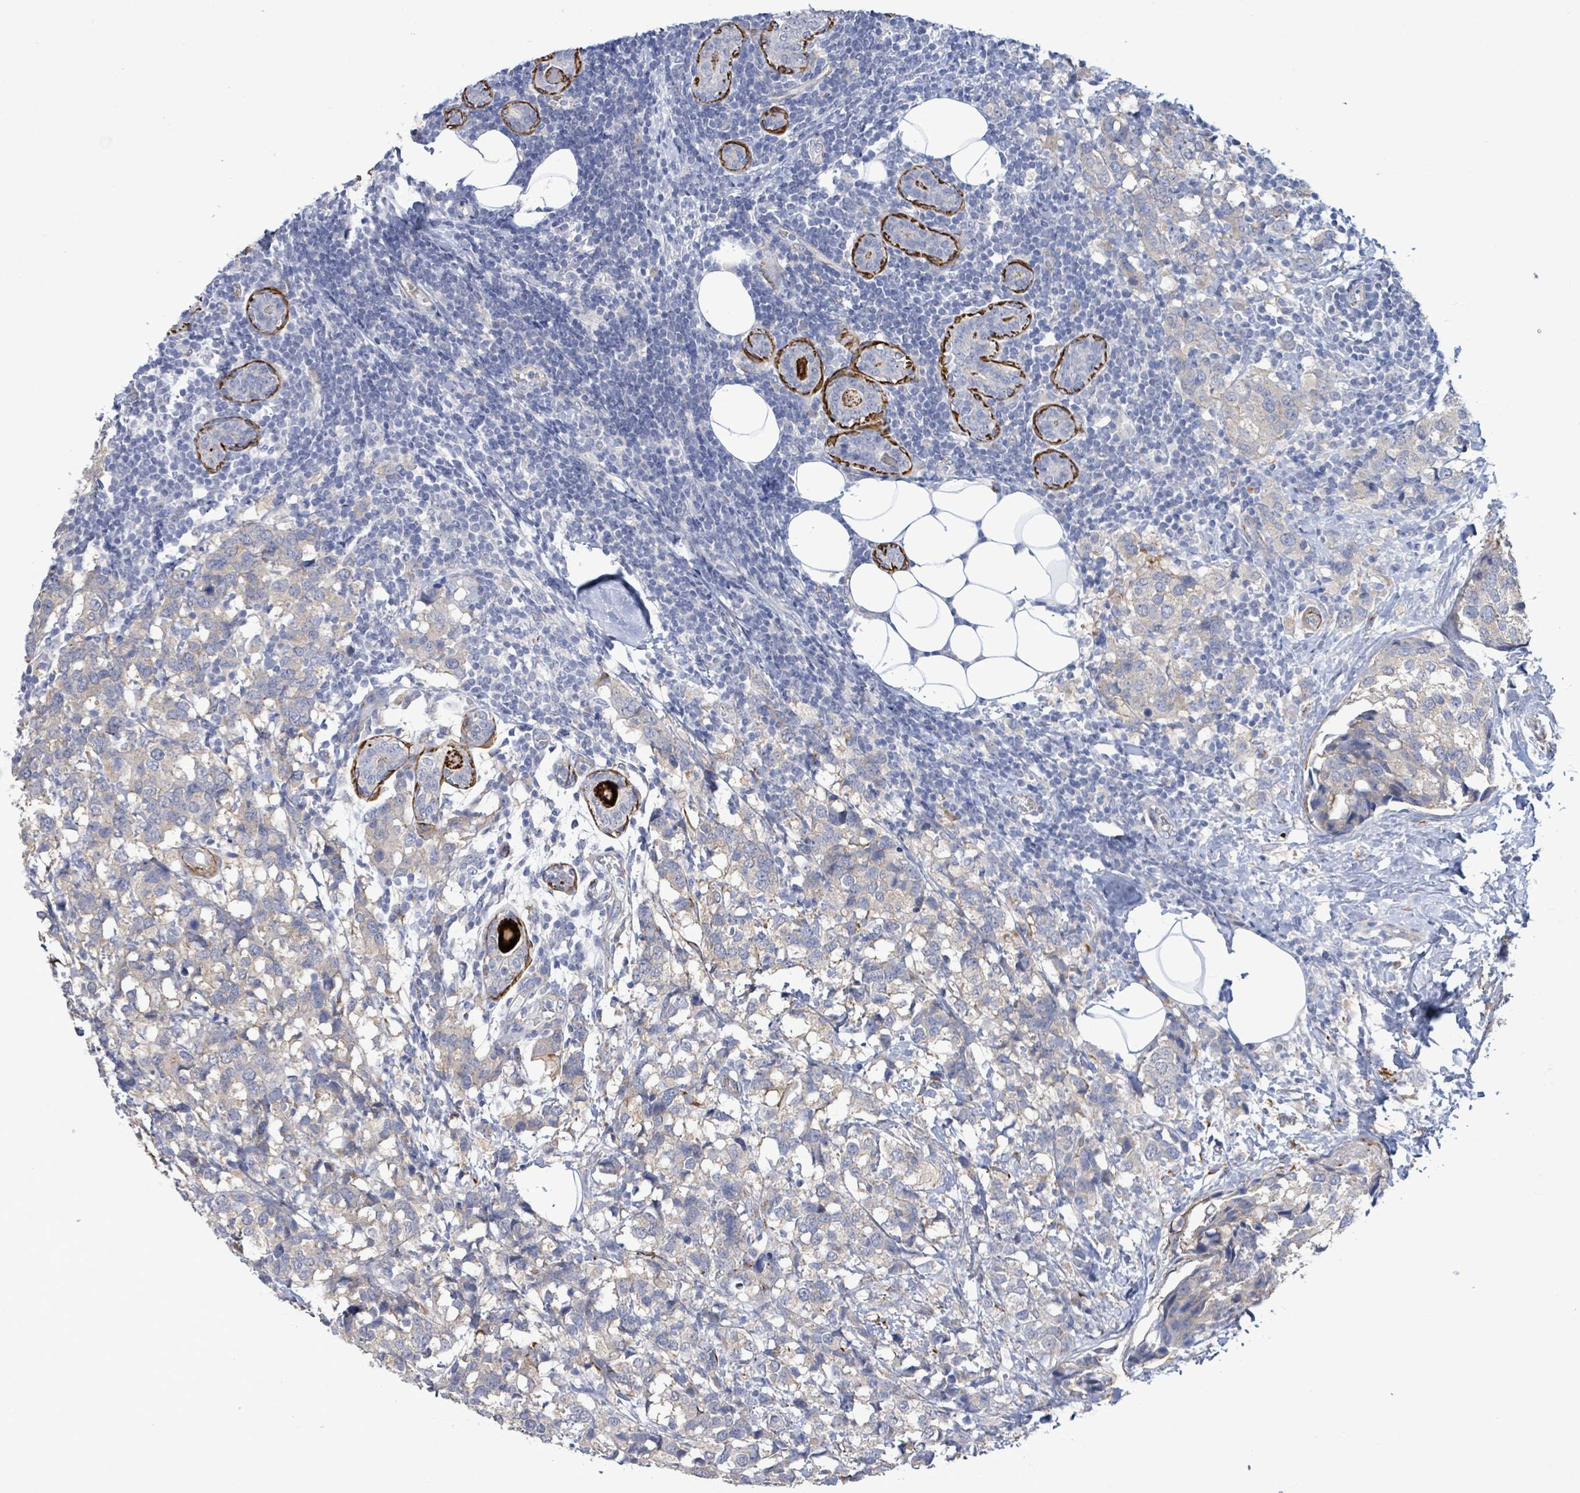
{"staining": {"intensity": "negative", "quantity": "none", "location": "none"}, "tissue": "breast cancer", "cell_type": "Tumor cells", "image_type": "cancer", "snomed": [{"axis": "morphology", "description": "Lobular carcinoma"}, {"axis": "topography", "description": "Breast"}], "caption": "Tumor cells are negative for protein expression in human lobular carcinoma (breast).", "gene": "DMRTC1B", "patient": {"sex": "female", "age": 59}}